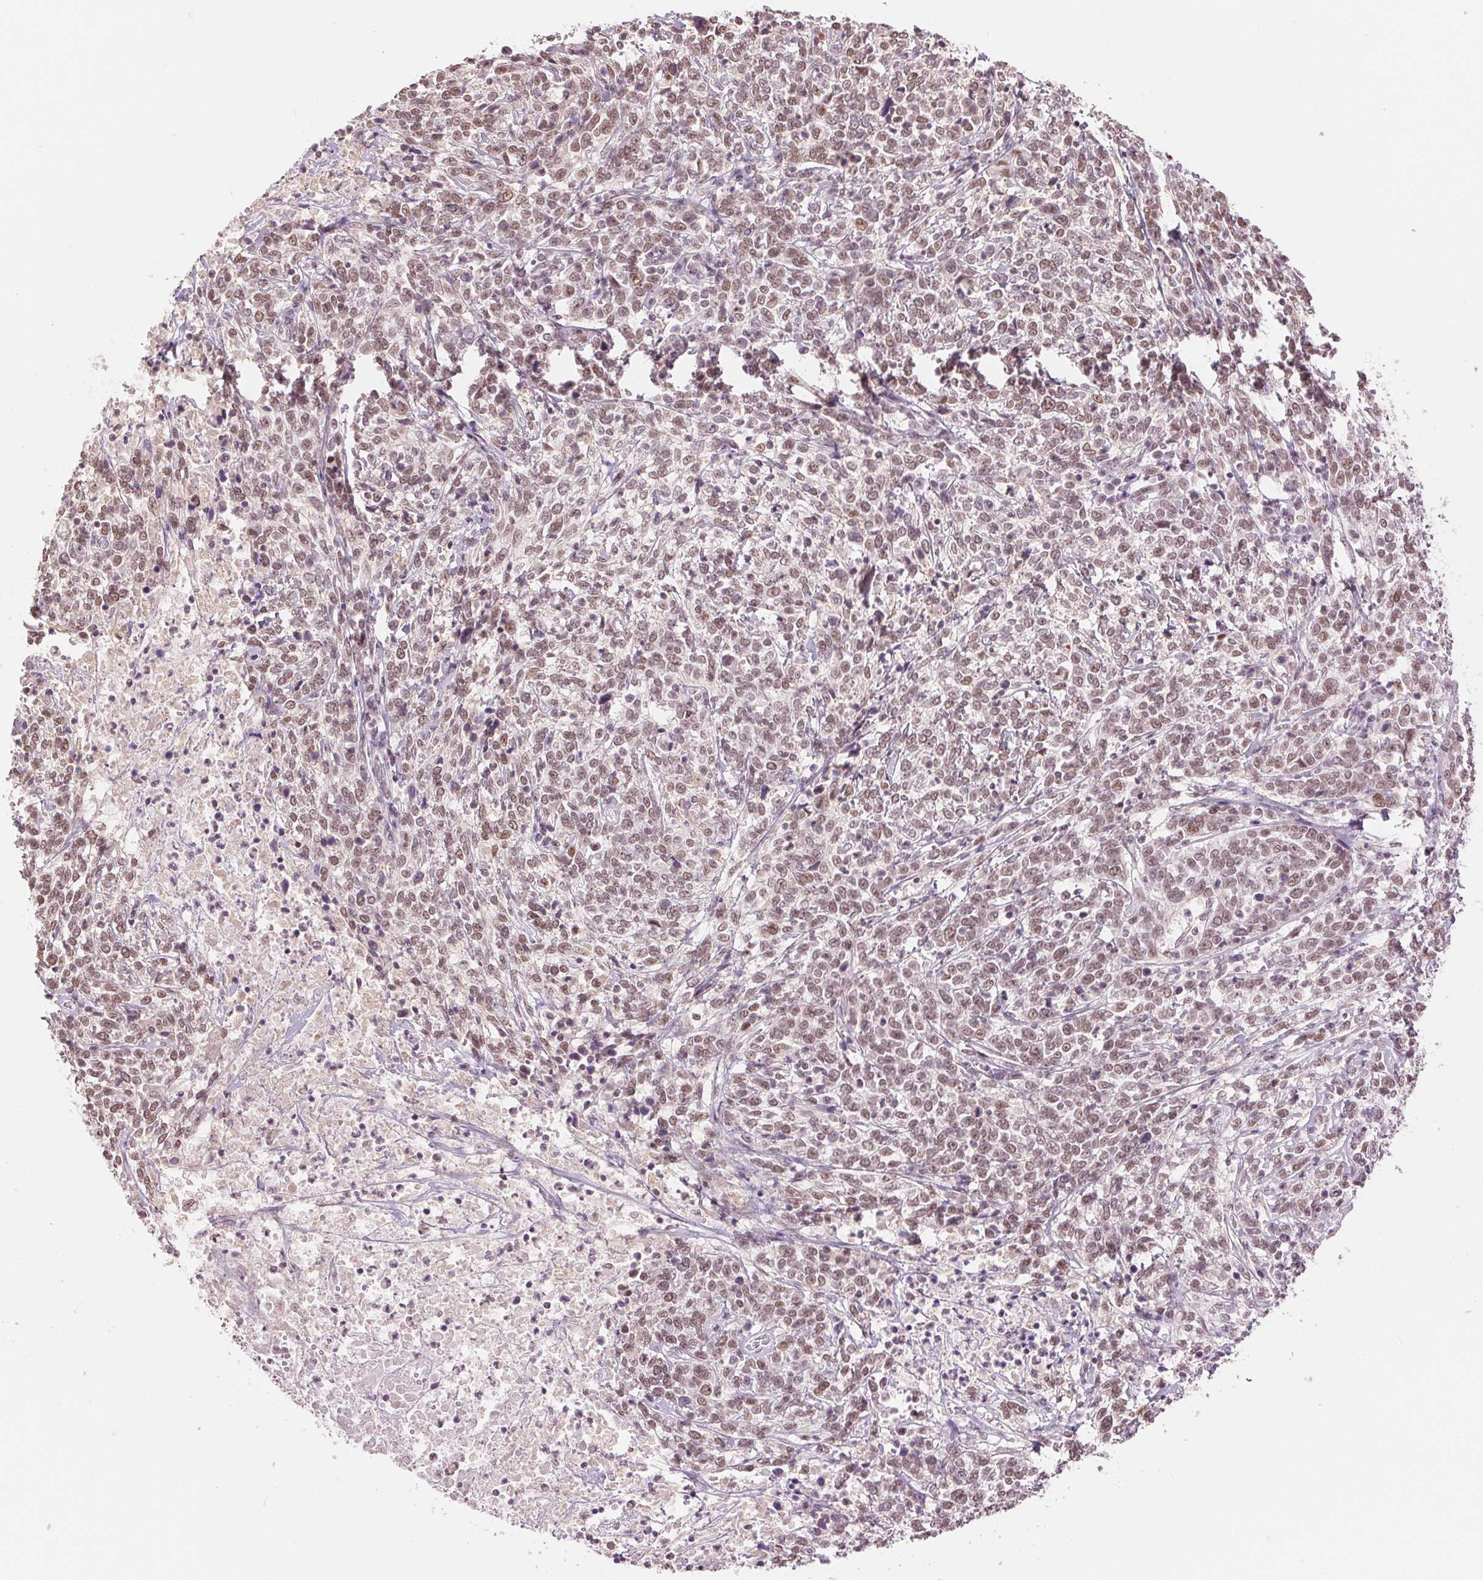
{"staining": {"intensity": "moderate", "quantity": ">75%", "location": "nuclear"}, "tissue": "cervical cancer", "cell_type": "Tumor cells", "image_type": "cancer", "snomed": [{"axis": "morphology", "description": "Squamous cell carcinoma, NOS"}, {"axis": "topography", "description": "Cervix"}], "caption": "The micrograph displays immunohistochemical staining of cervical squamous cell carcinoma. There is moderate nuclear positivity is appreciated in about >75% of tumor cells.", "gene": "RPRD1B", "patient": {"sex": "female", "age": 46}}